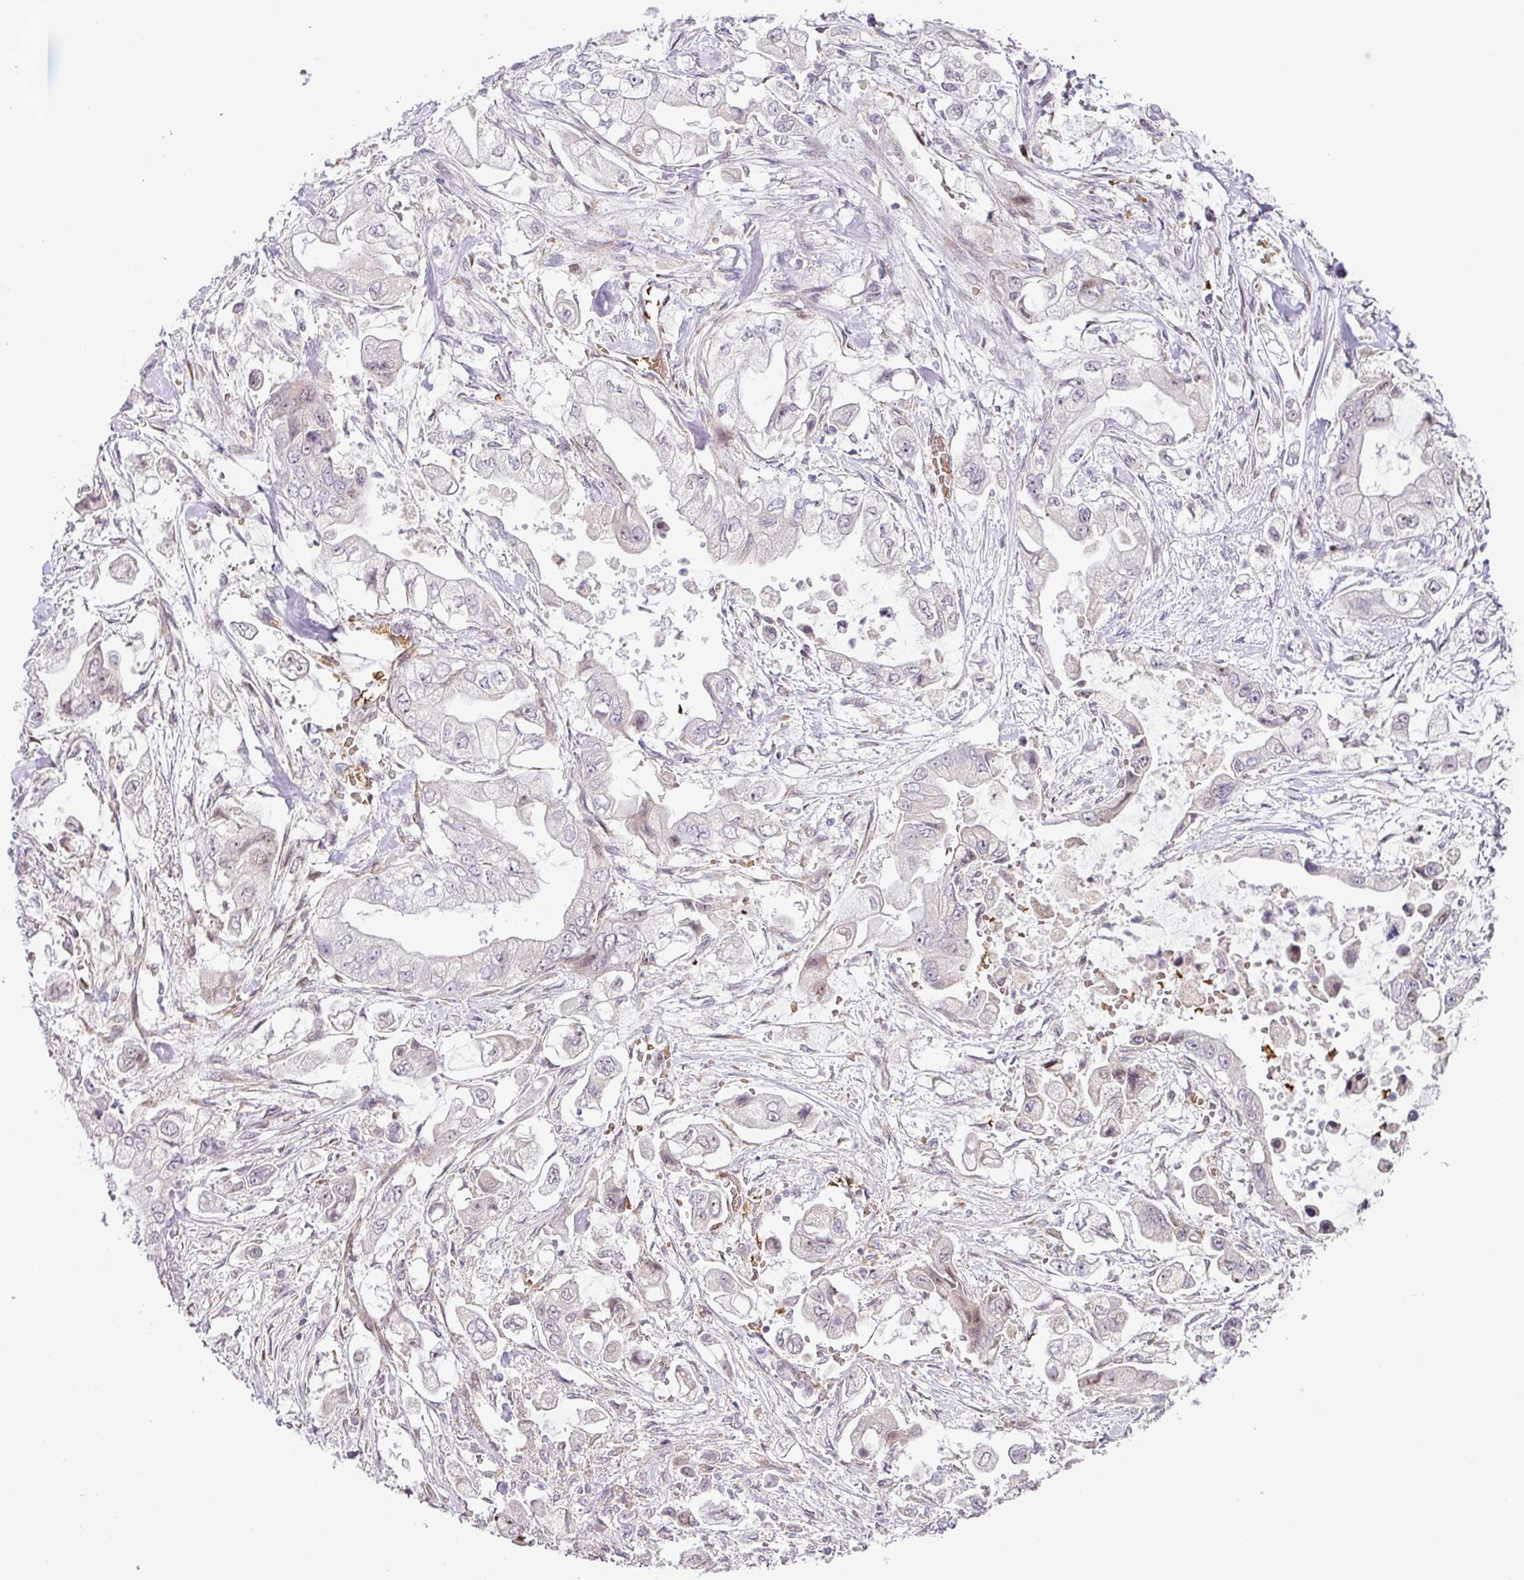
{"staining": {"intensity": "negative", "quantity": "none", "location": "none"}, "tissue": "stomach cancer", "cell_type": "Tumor cells", "image_type": "cancer", "snomed": [{"axis": "morphology", "description": "Adenocarcinoma, NOS"}, {"axis": "topography", "description": "Stomach"}], "caption": "Stomach cancer stained for a protein using immunohistochemistry demonstrates no staining tumor cells.", "gene": "PARP2", "patient": {"sex": "male", "age": 62}}